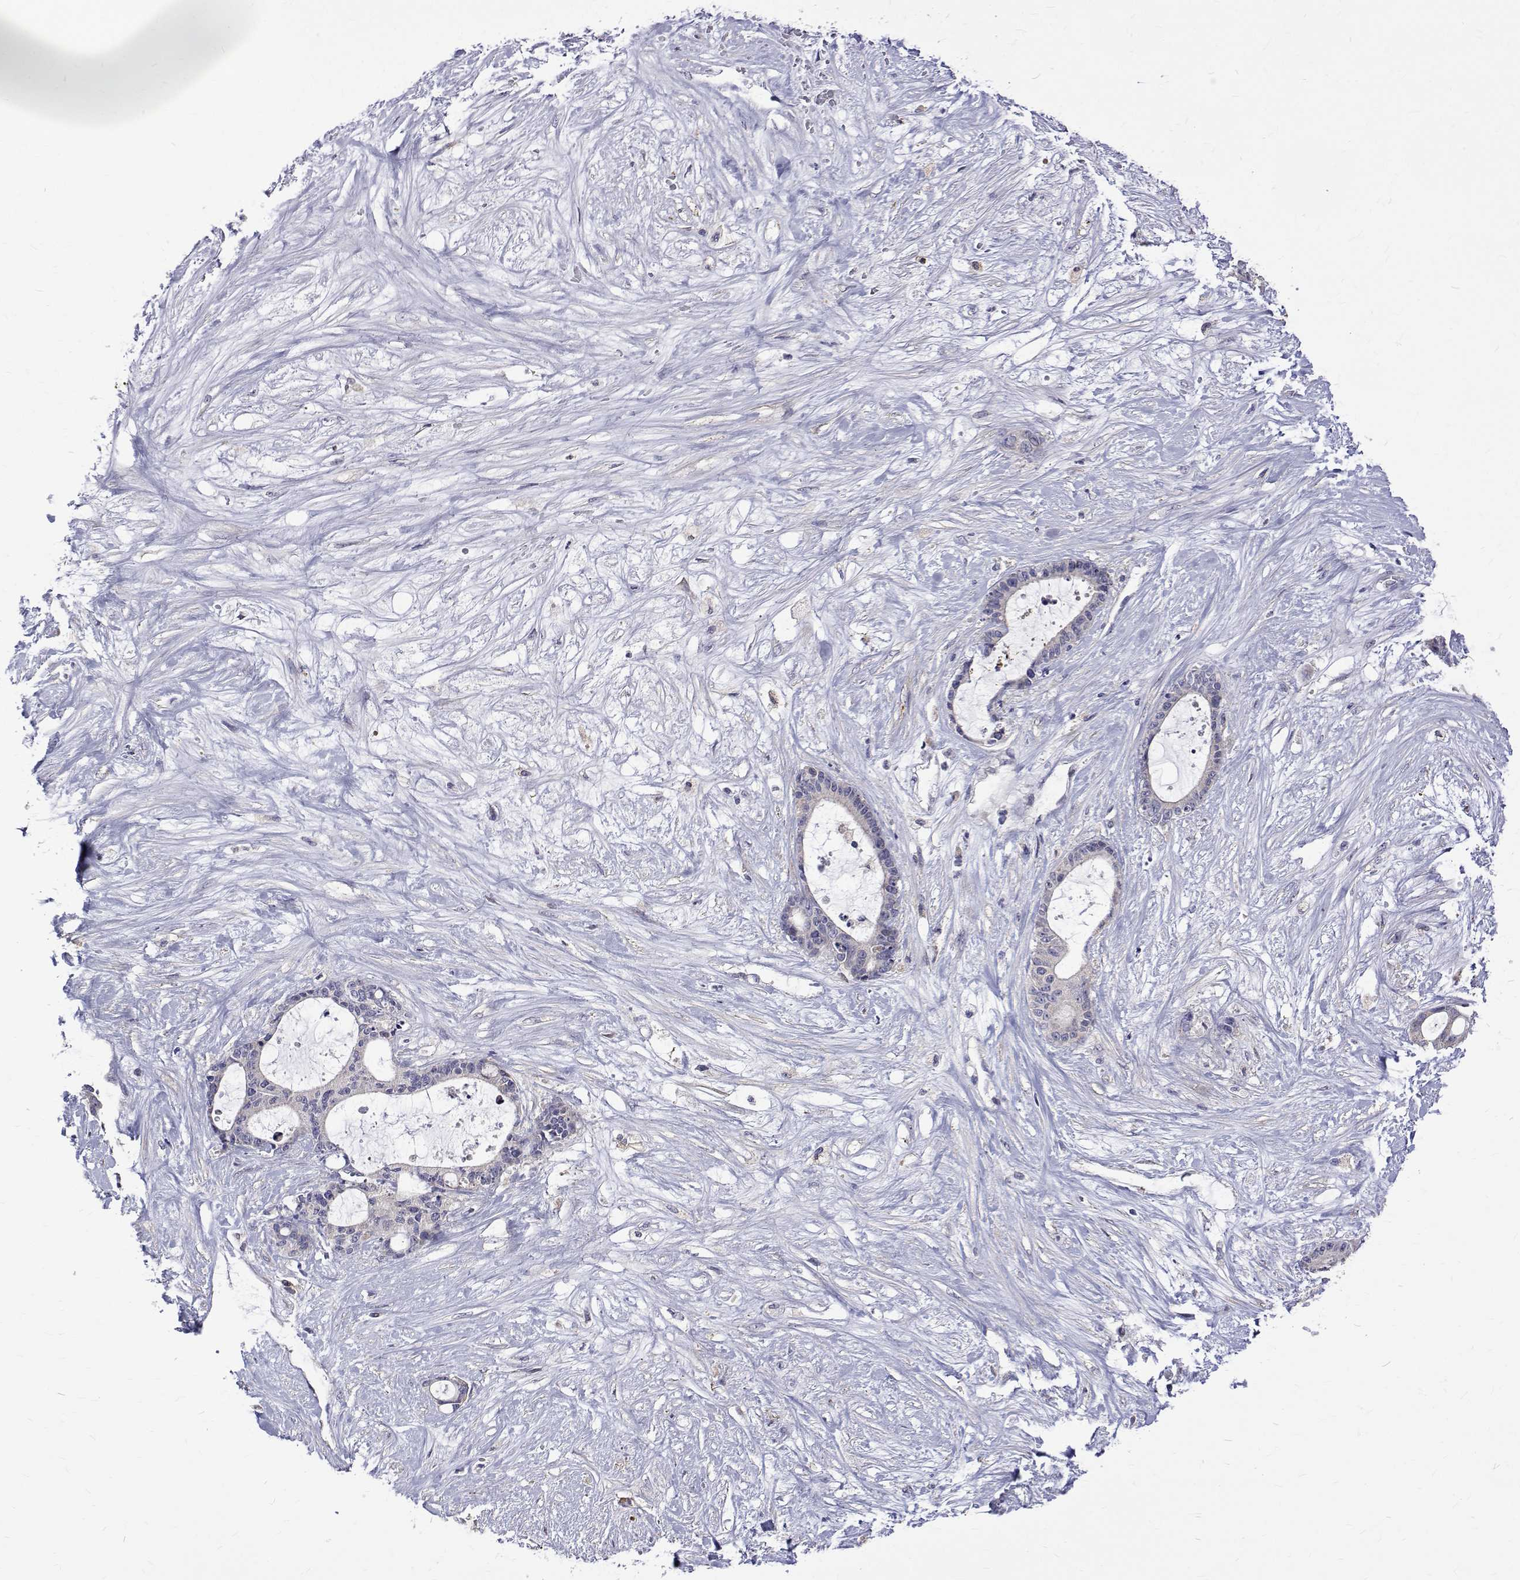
{"staining": {"intensity": "negative", "quantity": "none", "location": "none"}, "tissue": "liver cancer", "cell_type": "Tumor cells", "image_type": "cancer", "snomed": [{"axis": "morphology", "description": "Normal tissue, NOS"}, {"axis": "morphology", "description": "Cholangiocarcinoma"}, {"axis": "topography", "description": "Liver"}, {"axis": "topography", "description": "Peripheral nerve tissue"}], "caption": "Immunohistochemistry (IHC) photomicrograph of neoplastic tissue: human cholangiocarcinoma (liver) stained with DAB displays no significant protein staining in tumor cells.", "gene": "PADI1", "patient": {"sex": "female", "age": 73}}